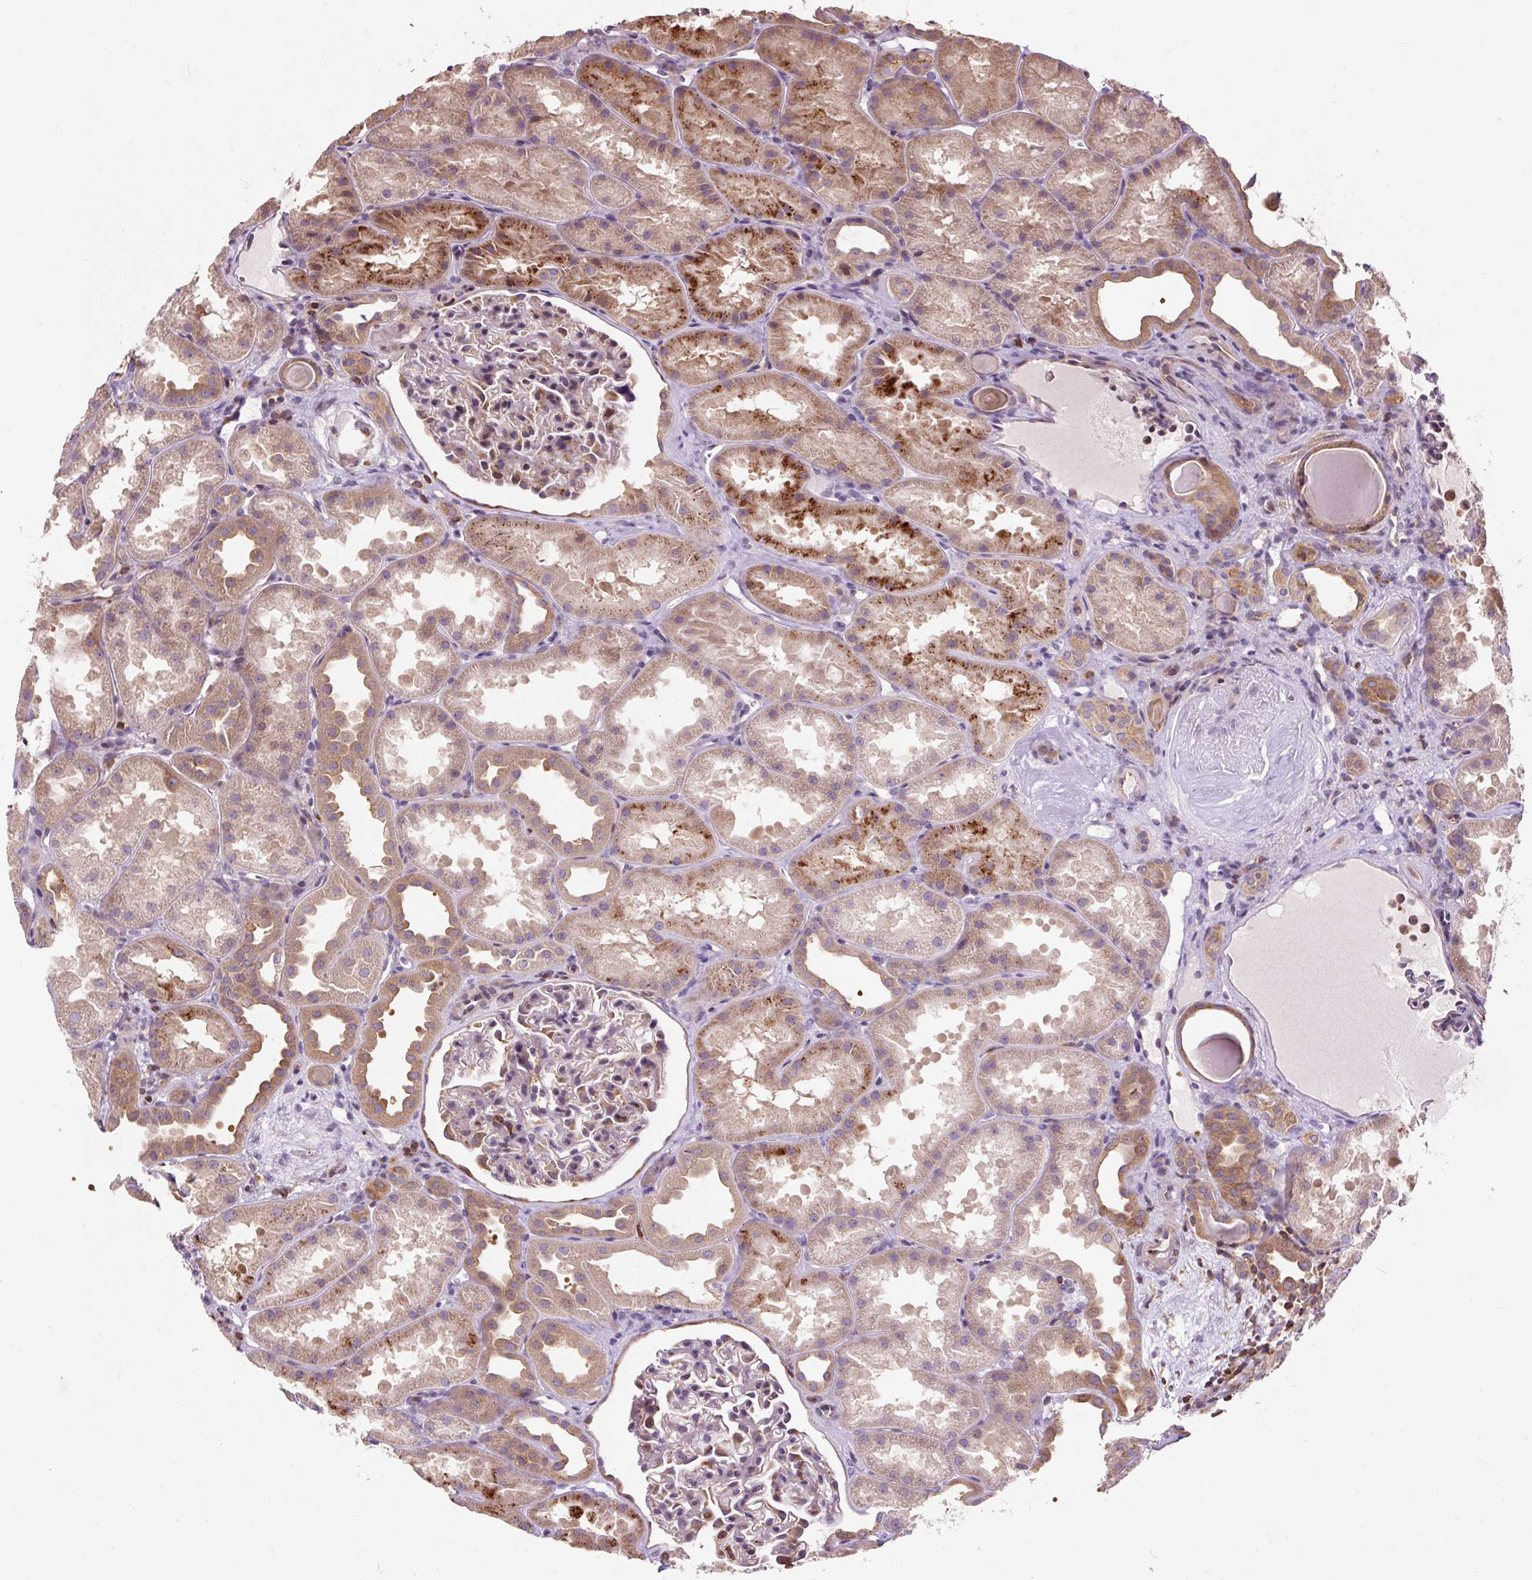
{"staining": {"intensity": "moderate", "quantity": "<25%", "location": "cytoplasmic/membranous"}, "tissue": "kidney", "cell_type": "Cells in glomeruli", "image_type": "normal", "snomed": [{"axis": "morphology", "description": "Normal tissue, NOS"}, {"axis": "topography", "description": "Kidney"}], "caption": "Brown immunohistochemical staining in unremarkable human kidney demonstrates moderate cytoplasmic/membranous expression in about <25% of cells in glomeruli.", "gene": "CISD3", "patient": {"sex": "male", "age": 61}}